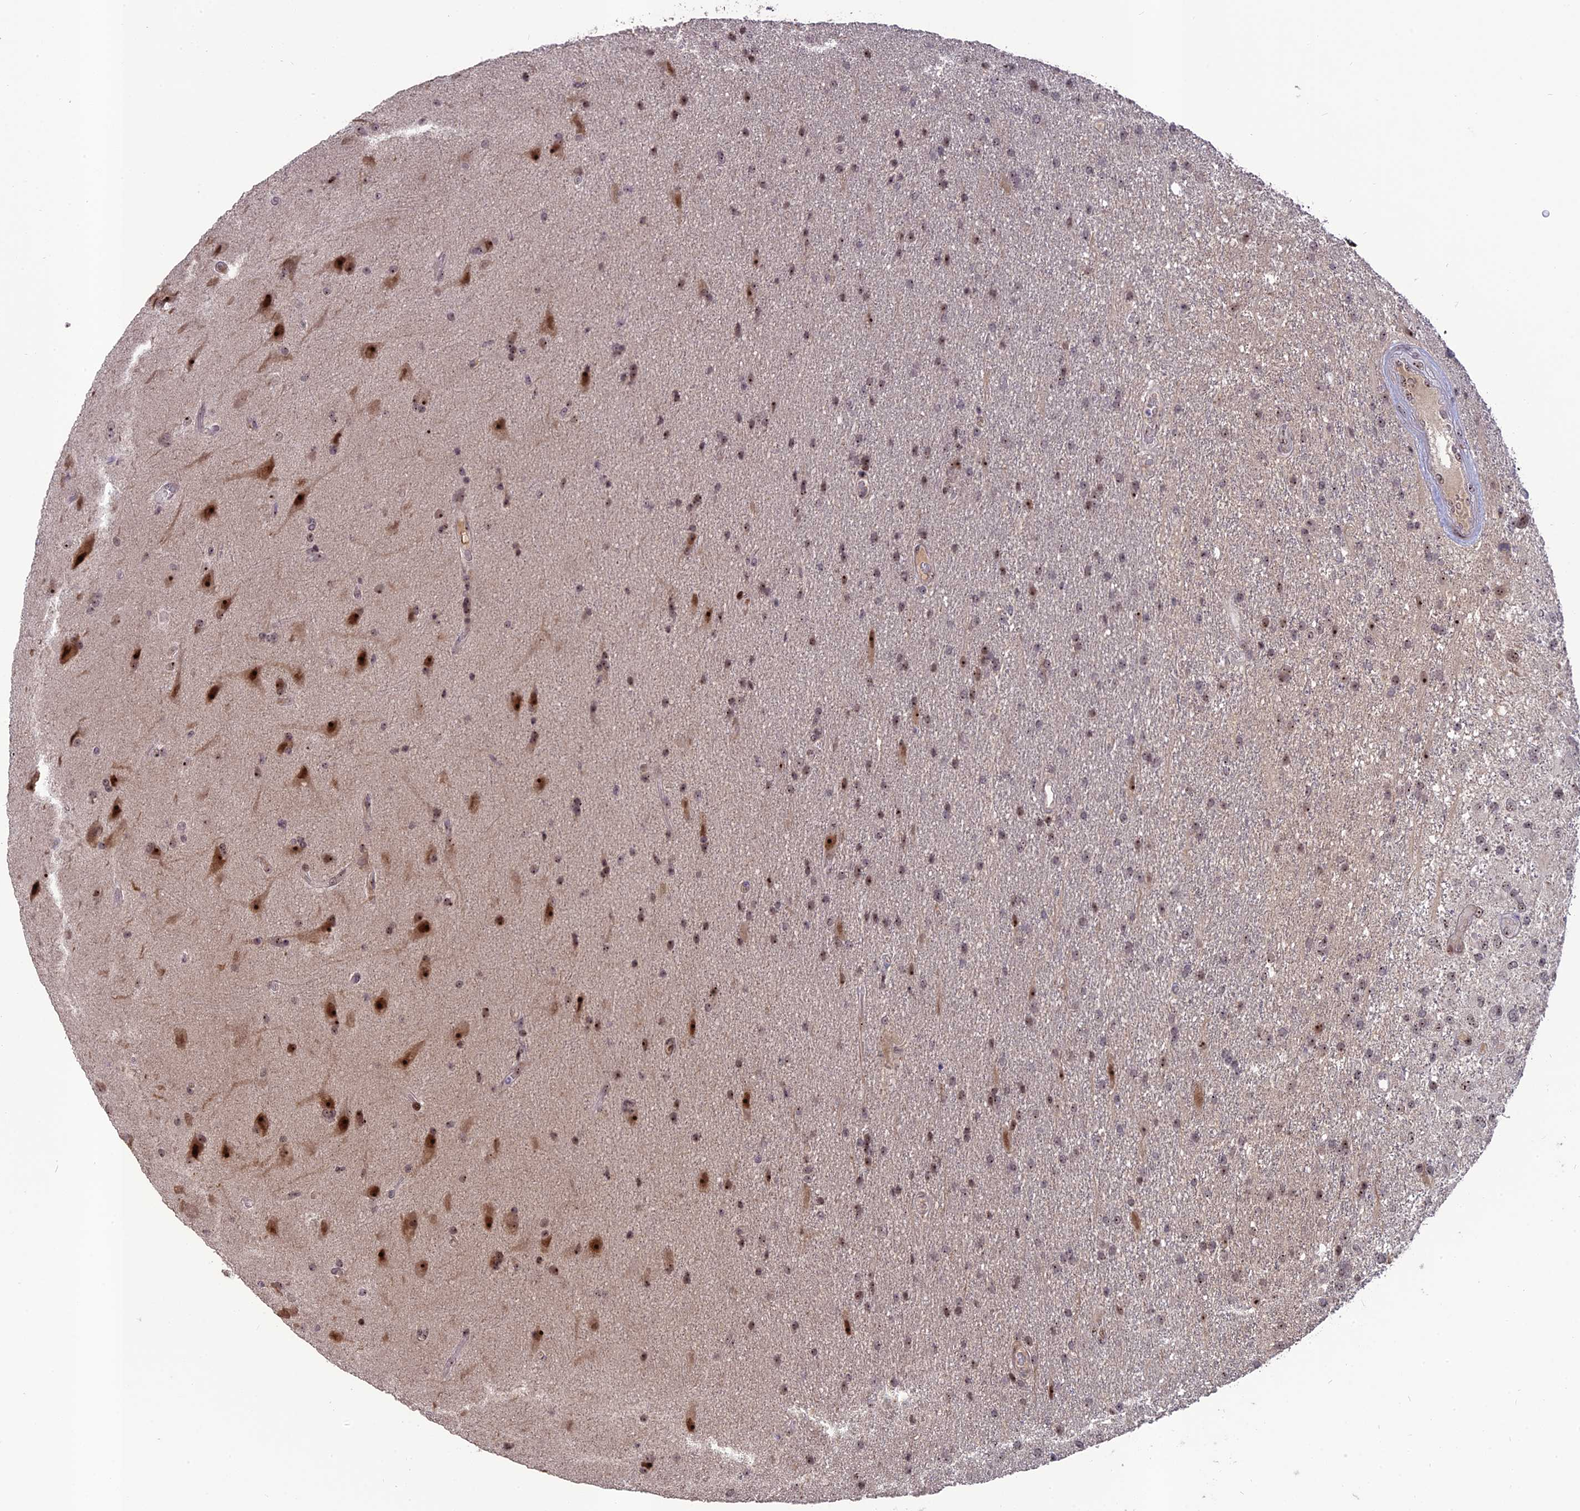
{"staining": {"intensity": "moderate", "quantity": "<25%", "location": "nuclear"}, "tissue": "glioma", "cell_type": "Tumor cells", "image_type": "cancer", "snomed": [{"axis": "morphology", "description": "Glioma, malignant, Low grade"}, {"axis": "topography", "description": "Brain"}], "caption": "The histopathology image exhibits staining of low-grade glioma (malignant), revealing moderate nuclear protein positivity (brown color) within tumor cells. (Brightfield microscopy of DAB IHC at high magnification).", "gene": "FAM131A", "patient": {"sex": "male", "age": 66}}